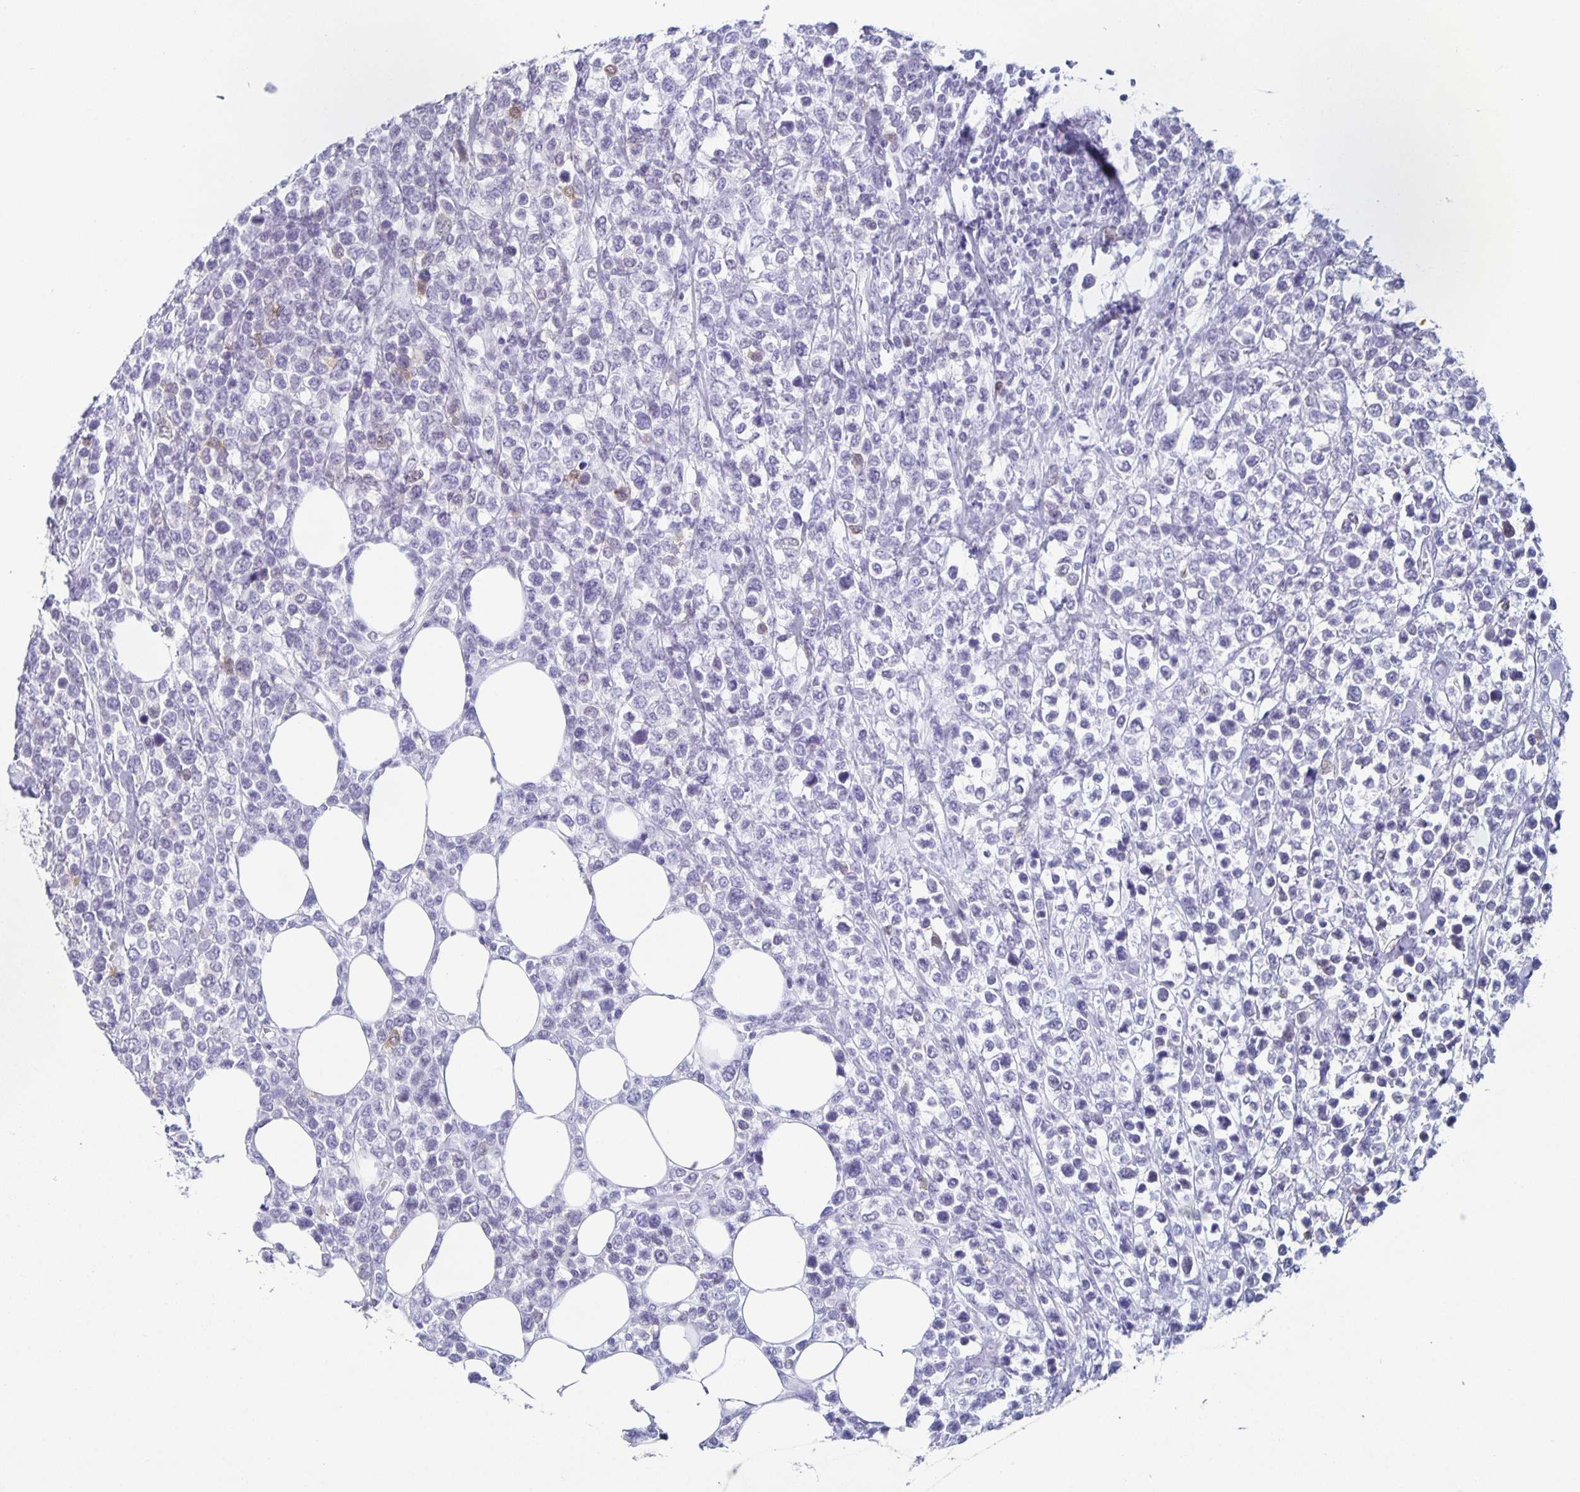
{"staining": {"intensity": "negative", "quantity": "none", "location": "none"}, "tissue": "lymphoma", "cell_type": "Tumor cells", "image_type": "cancer", "snomed": [{"axis": "morphology", "description": "Malignant lymphoma, non-Hodgkin's type, High grade"}, {"axis": "topography", "description": "Soft tissue"}], "caption": "IHC image of neoplastic tissue: human malignant lymphoma, non-Hodgkin's type (high-grade) stained with DAB (3,3'-diaminobenzidine) shows no significant protein expression in tumor cells. (DAB immunohistochemistry (IHC) with hematoxylin counter stain).", "gene": "TPPP", "patient": {"sex": "female", "age": 56}}